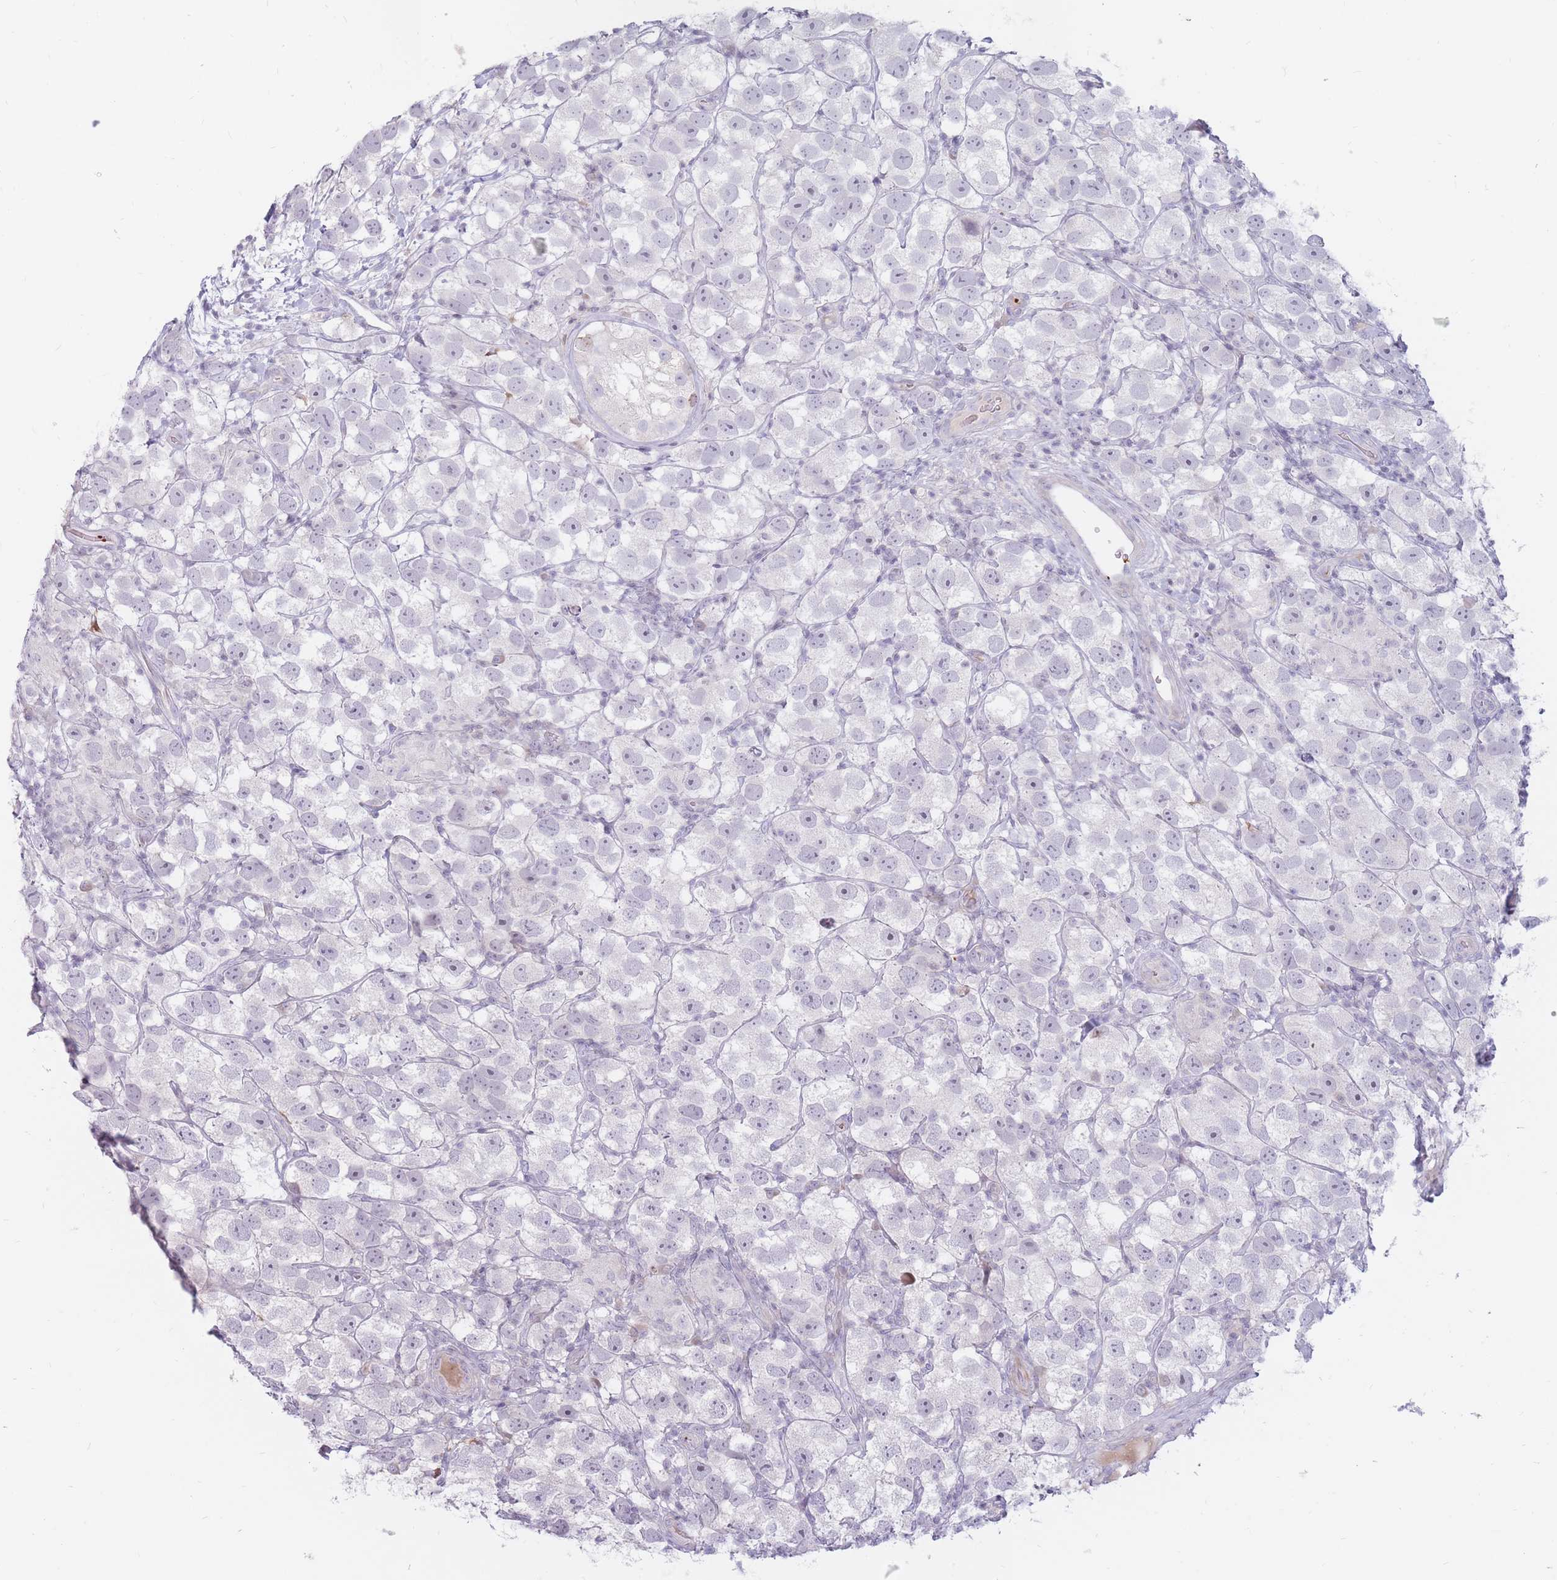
{"staining": {"intensity": "negative", "quantity": "none", "location": "none"}, "tissue": "testis cancer", "cell_type": "Tumor cells", "image_type": "cancer", "snomed": [{"axis": "morphology", "description": "Seminoma, NOS"}, {"axis": "topography", "description": "Testis"}], "caption": "Protein analysis of testis cancer exhibits no significant positivity in tumor cells. (Stains: DAB immunohistochemistry (IHC) with hematoxylin counter stain, Microscopy: brightfield microscopy at high magnification).", "gene": "PTGDR", "patient": {"sex": "male", "age": 26}}